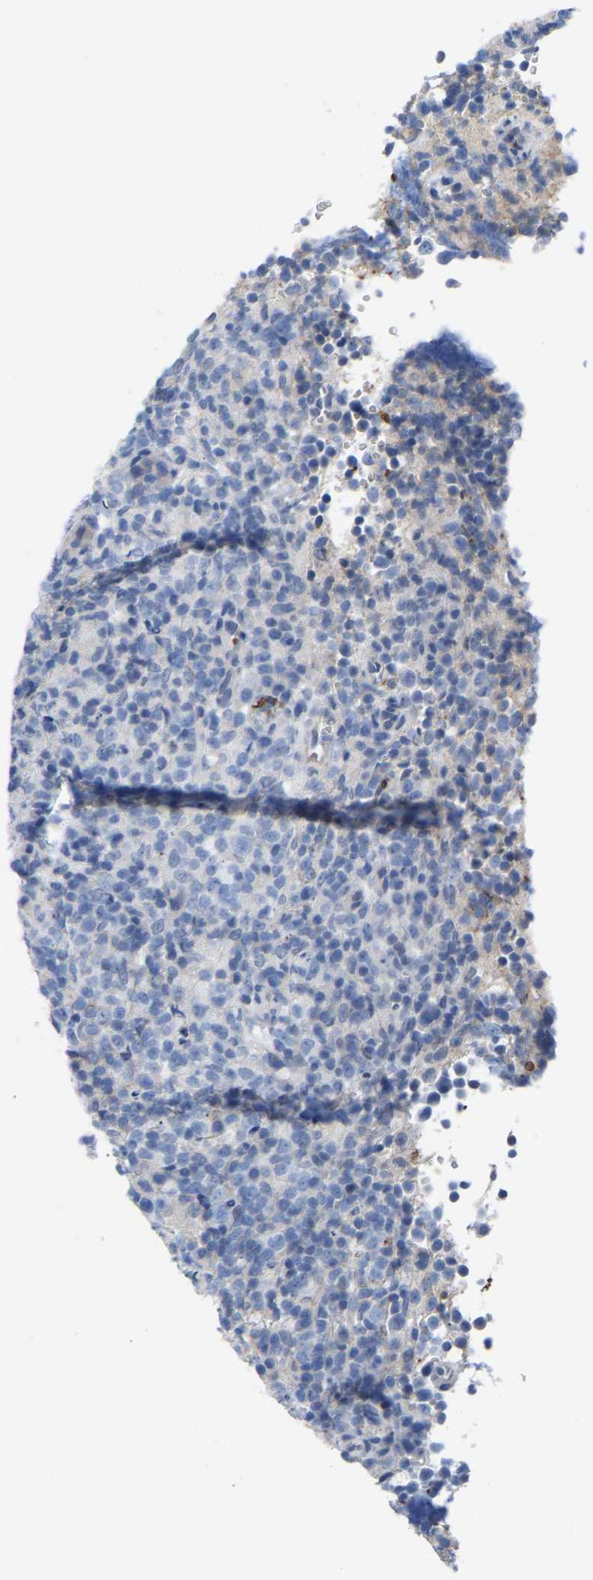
{"staining": {"intensity": "negative", "quantity": "none", "location": "none"}, "tissue": "lymphoma", "cell_type": "Tumor cells", "image_type": "cancer", "snomed": [{"axis": "morphology", "description": "Malignant lymphoma, non-Hodgkin's type, High grade"}, {"axis": "topography", "description": "Lymph node"}], "caption": "Immunohistochemistry micrograph of lymphoma stained for a protein (brown), which reveals no positivity in tumor cells.", "gene": "ZNF449", "patient": {"sex": "female", "age": 76}}